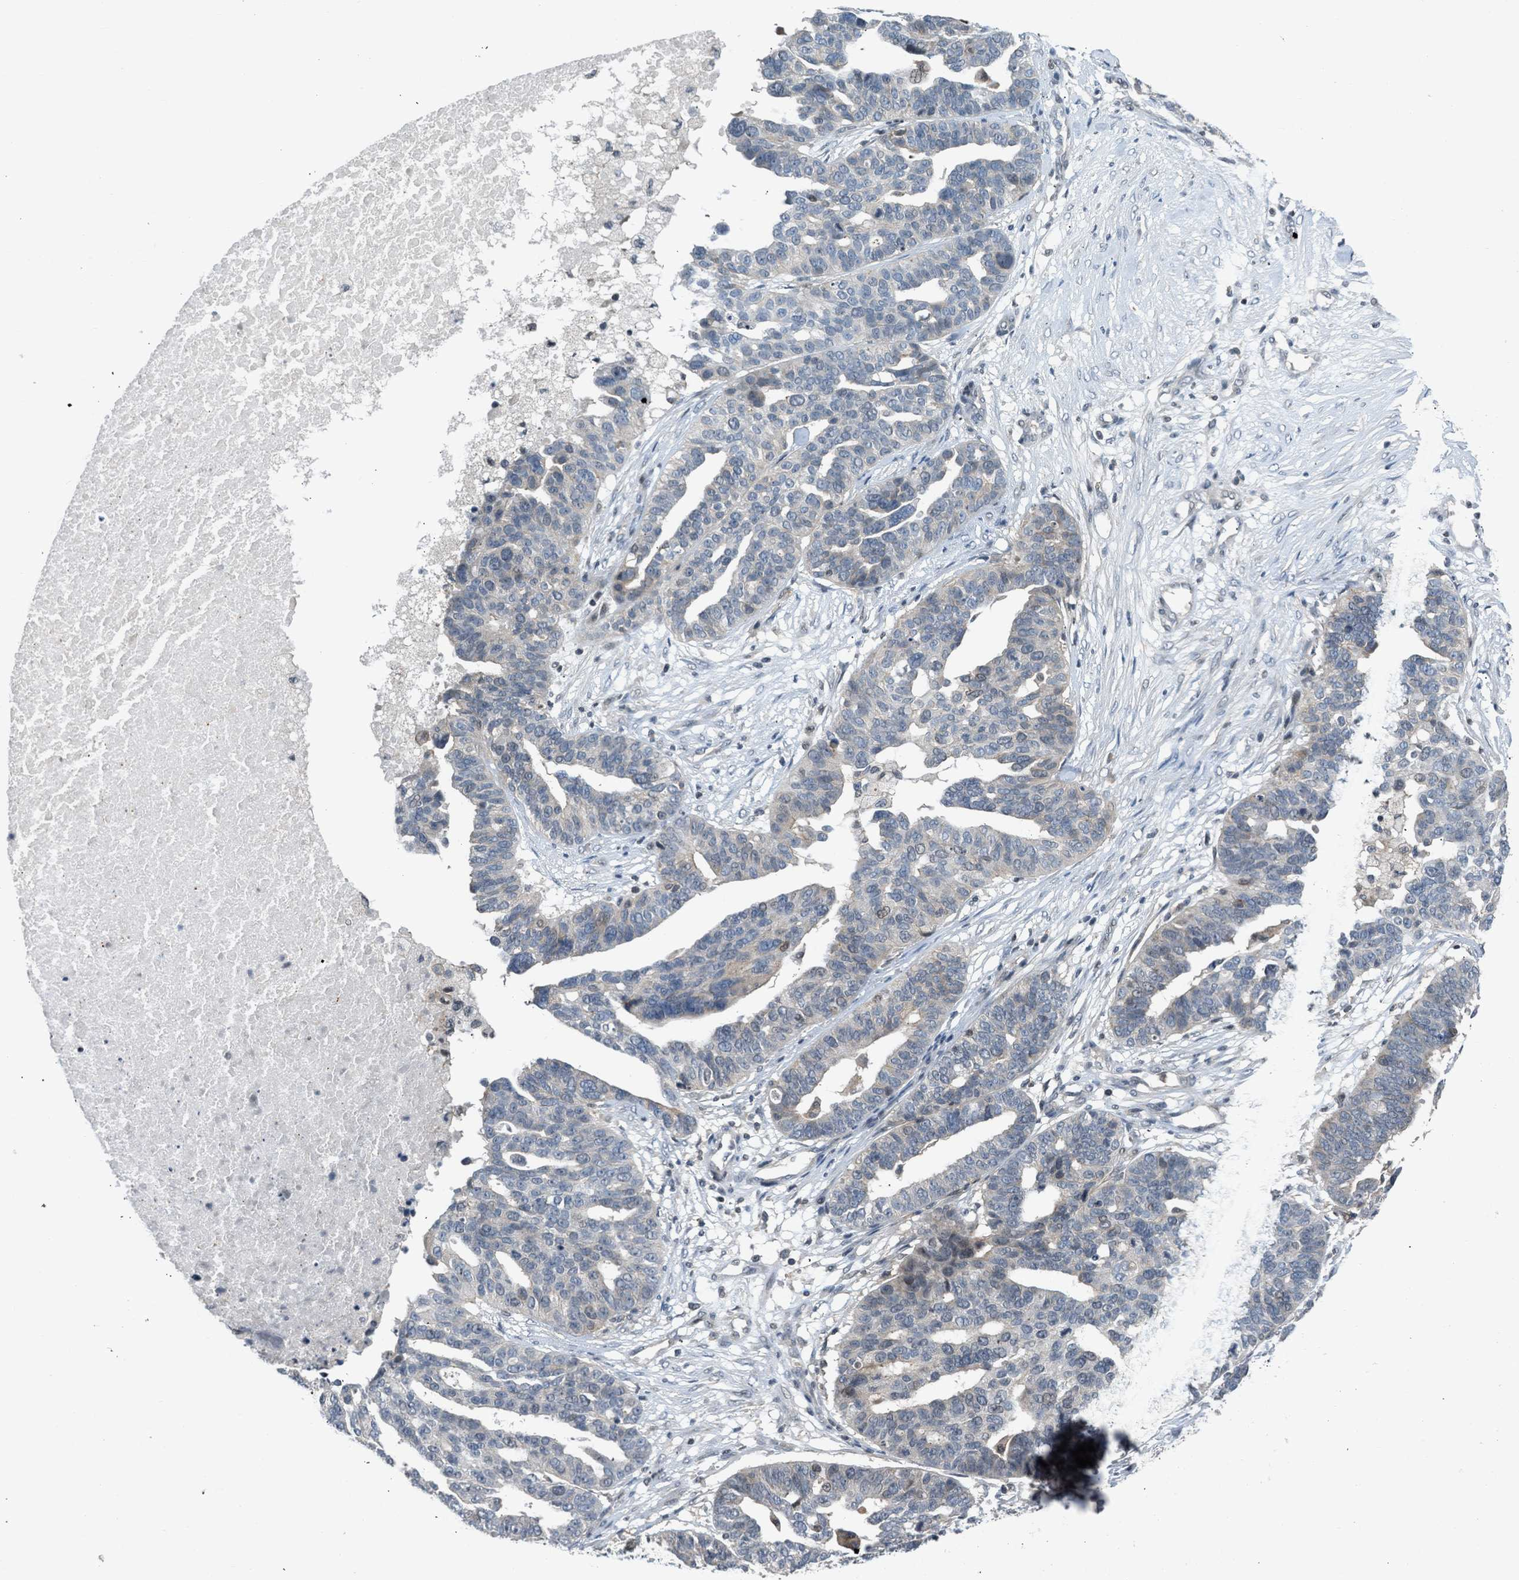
{"staining": {"intensity": "negative", "quantity": "none", "location": "none"}, "tissue": "ovarian cancer", "cell_type": "Tumor cells", "image_type": "cancer", "snomed": [{"axis": "morphology", "description": "Cystadenocarcinoma, serous, NOS"}, {"axis": "topography", "description": "Ovary"}], "caption": "DAB immunohistochemical staining of ovarian cancer (serous cystadenocarcinoma) shows no significant positivity in tumor cells.", "gene": "TTBK2", "patient": {"sex": "female", "age": 59}}